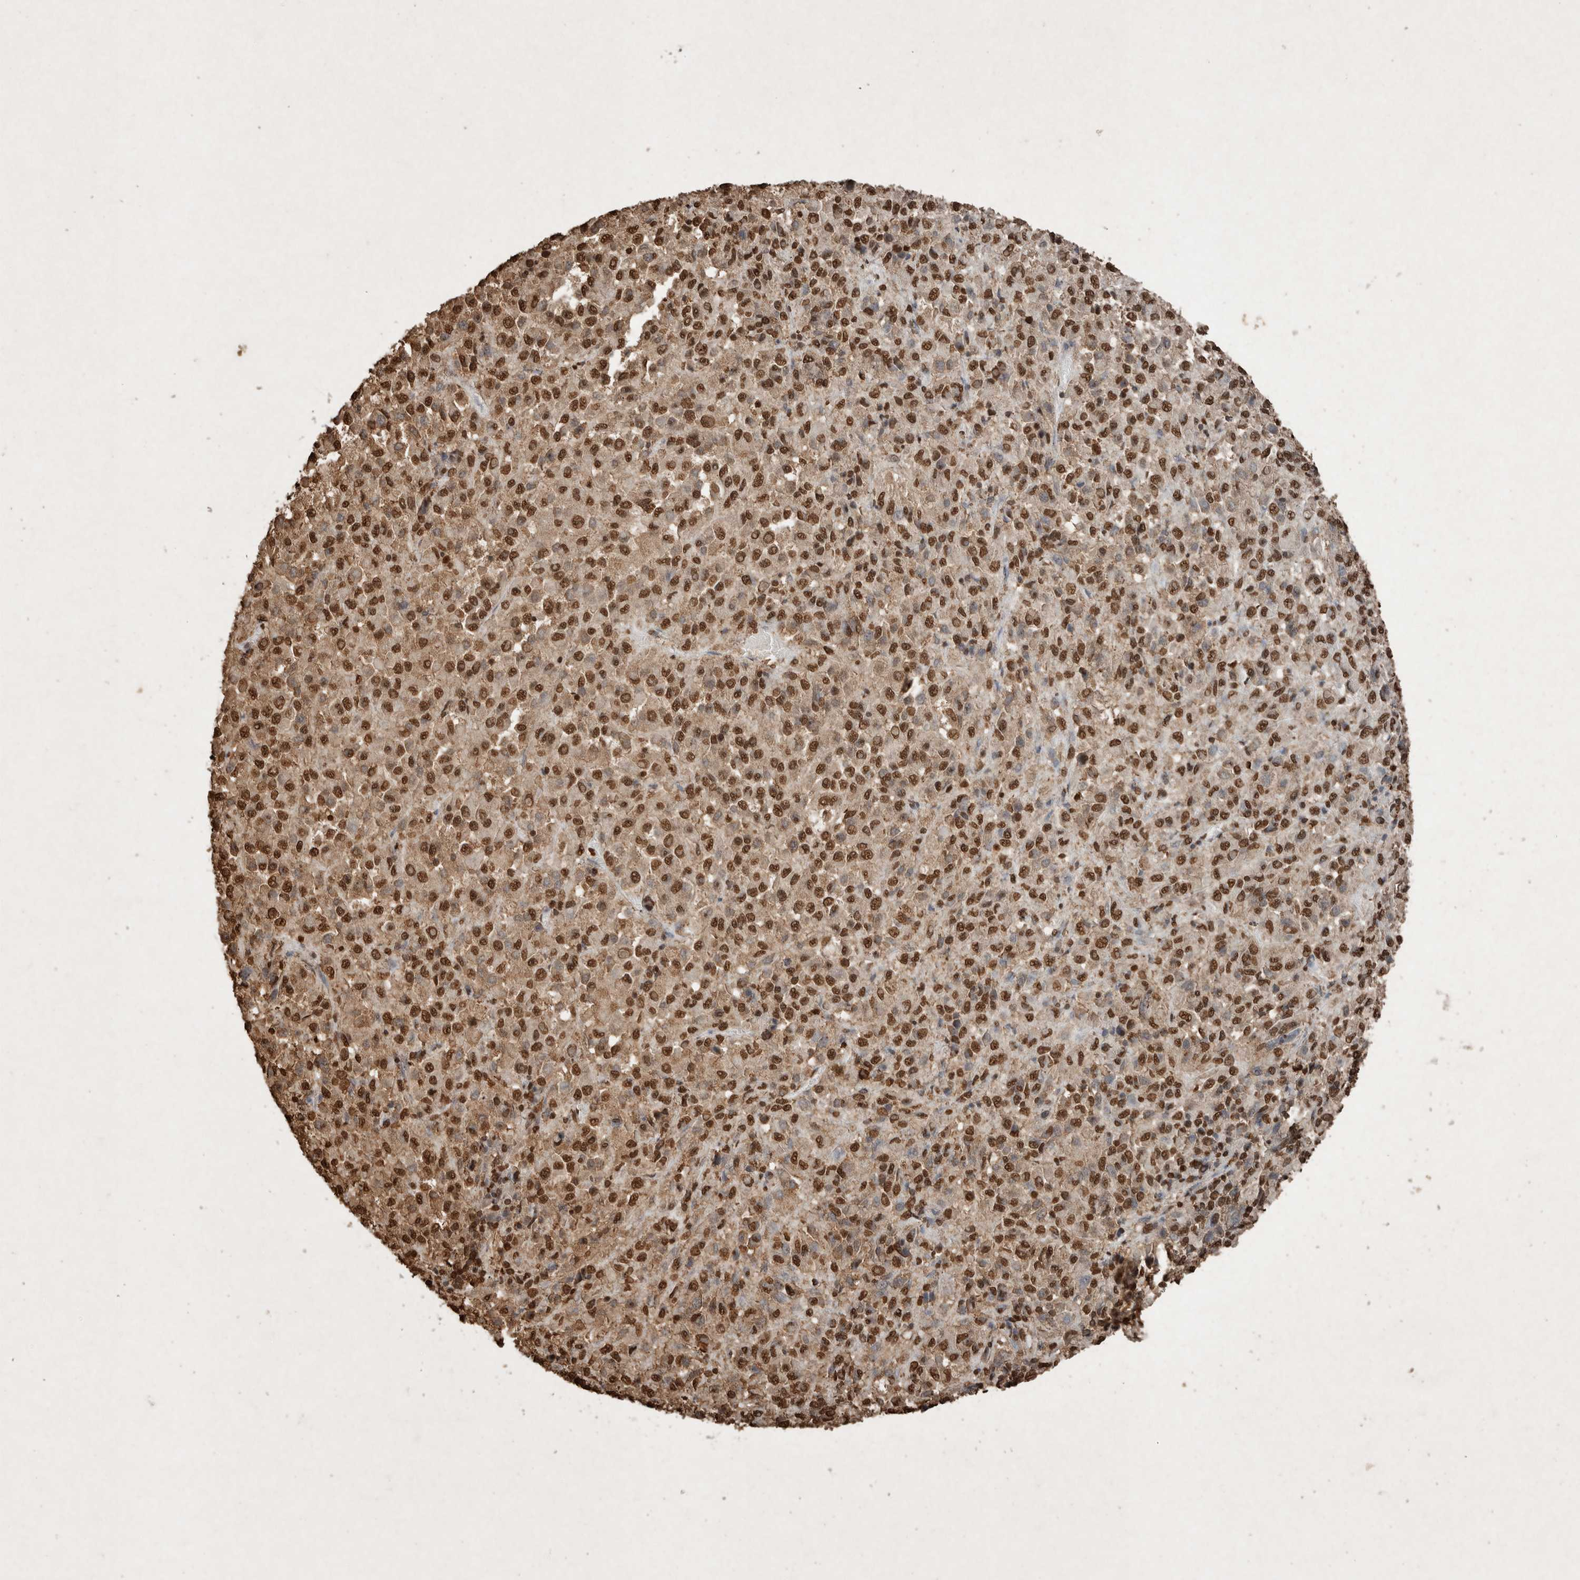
{"staining": {"intensity": "strong", "quantity": ">75%", "location": "nuclear"}, "tissue": "melanoma", "cell_type": "Tumor cells", "image_type": "cancer", "snomed": [{"axis": "morphology", "description": "Malignant melanoma, Metastatic site"}, {"axis": "topography", "description": "Lung"}], "caption": "DAB (3,3'-diaminobenzidine) immunohistochemical staining of melanoma demonstrates strong nuclear protein expression in about >75% of tumor cells. The staining was performed using DAB to visualize the protein expression in brown, while the nuclei were stained in blue with hematoxylin (Magnification: 20x).", "gene": "FSTL3", "patient": {"sex": "male", "age": 64}}